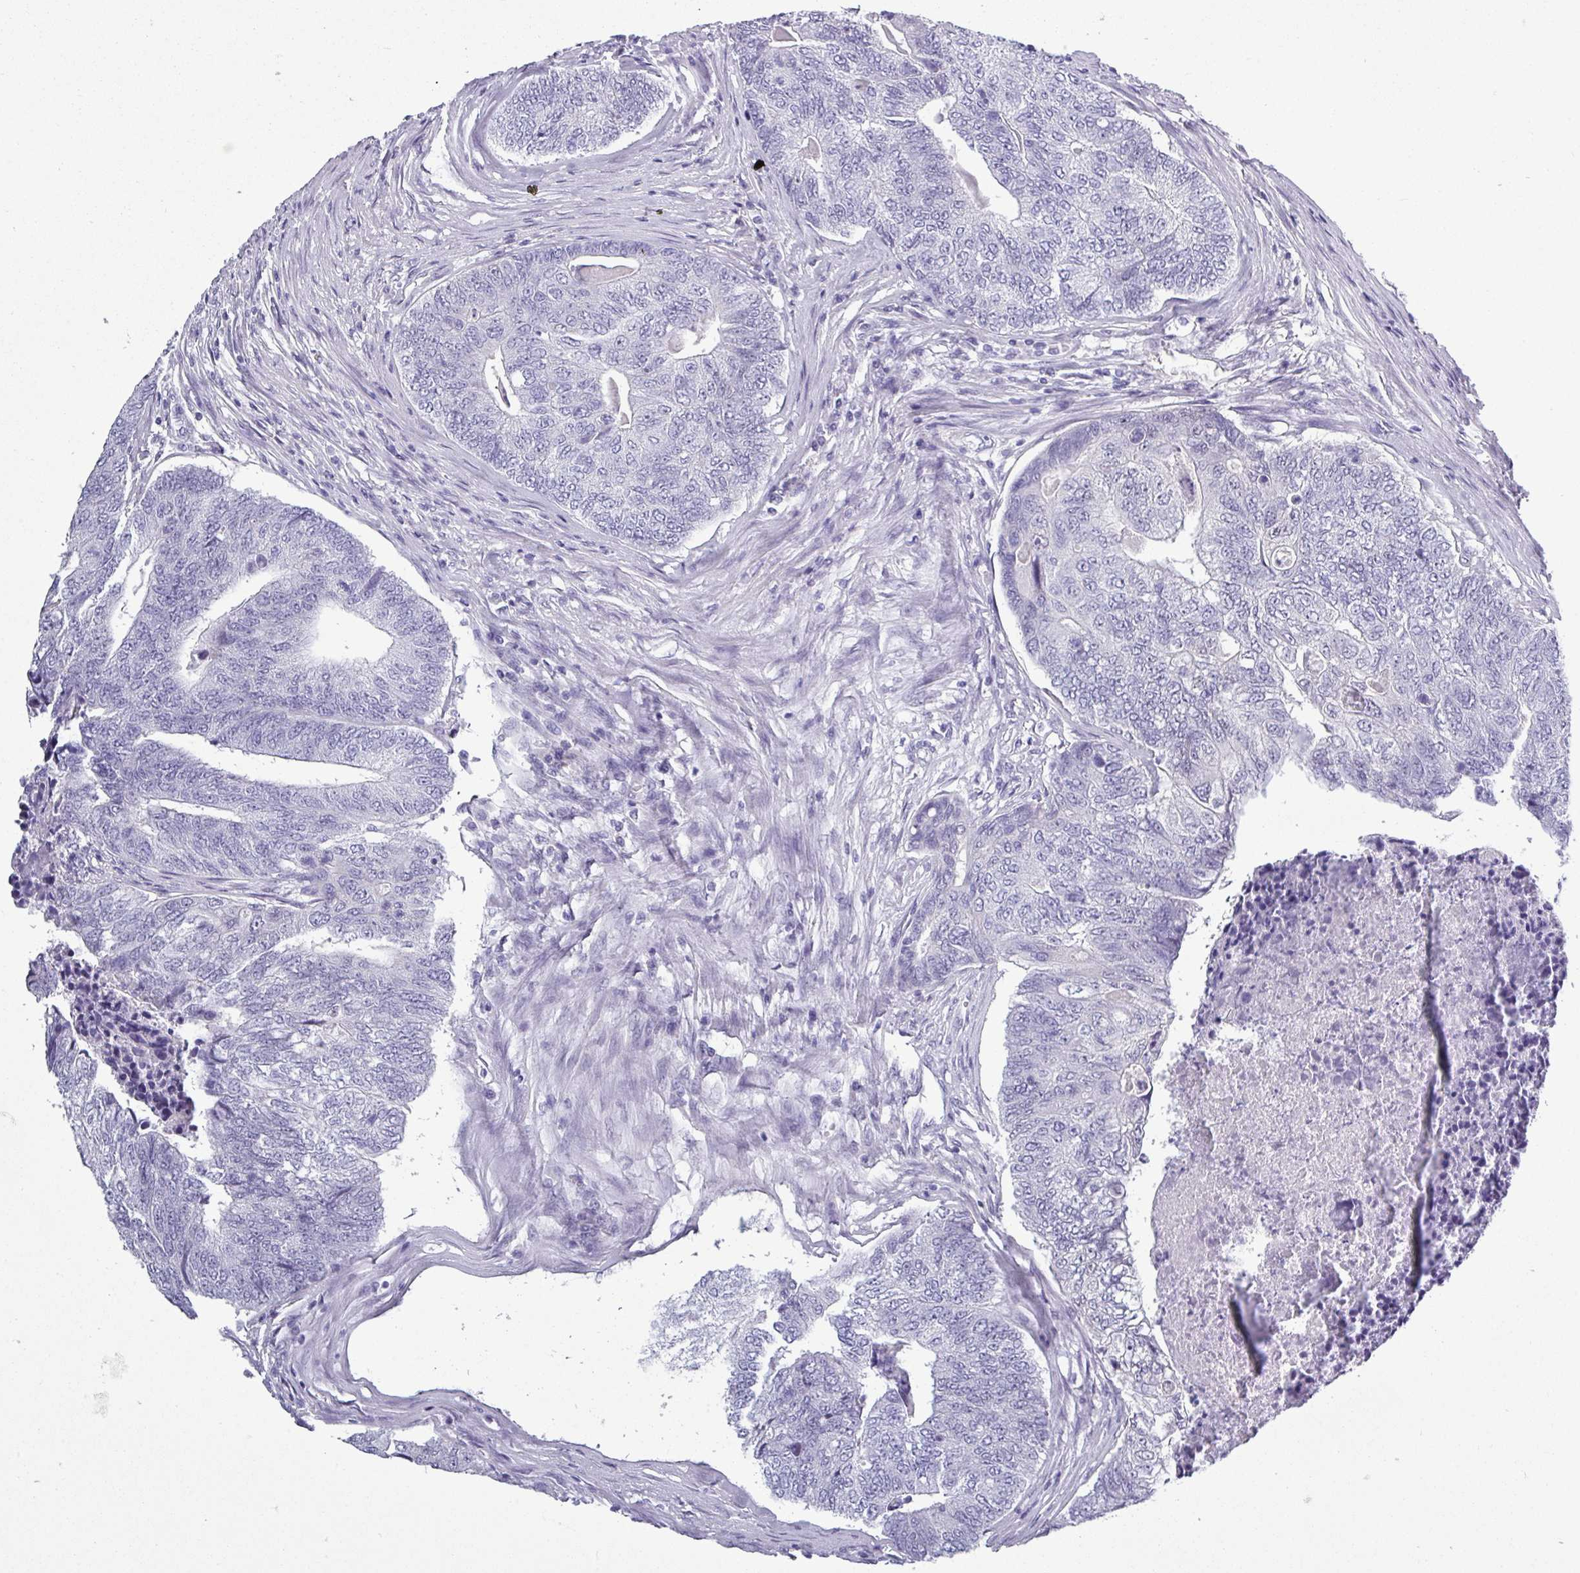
{"staining": {"intensity": "negative", "quantity": "none", "location": "none"}, "tissue": "colorectal cancer", "cell_type": "Tumor cells", "image_type": "cancer", "snomed": [{"axis": "morphology", "description": "Adenocarcinoma, NOS"}, {"axis": "topography", "description": "Colon"}], "caption": "High power microscopy image of an immunohistochemistry histopathology image of colorectal adenocarcinoma, revealing no significant positivity in tumor cells. (Brightfield microscopy of DAB (3,3'-diaminobenzidine) IHC at high magnification).", "gene": "SRGAP1", "patient": {"sex": "female", "age": 67}}